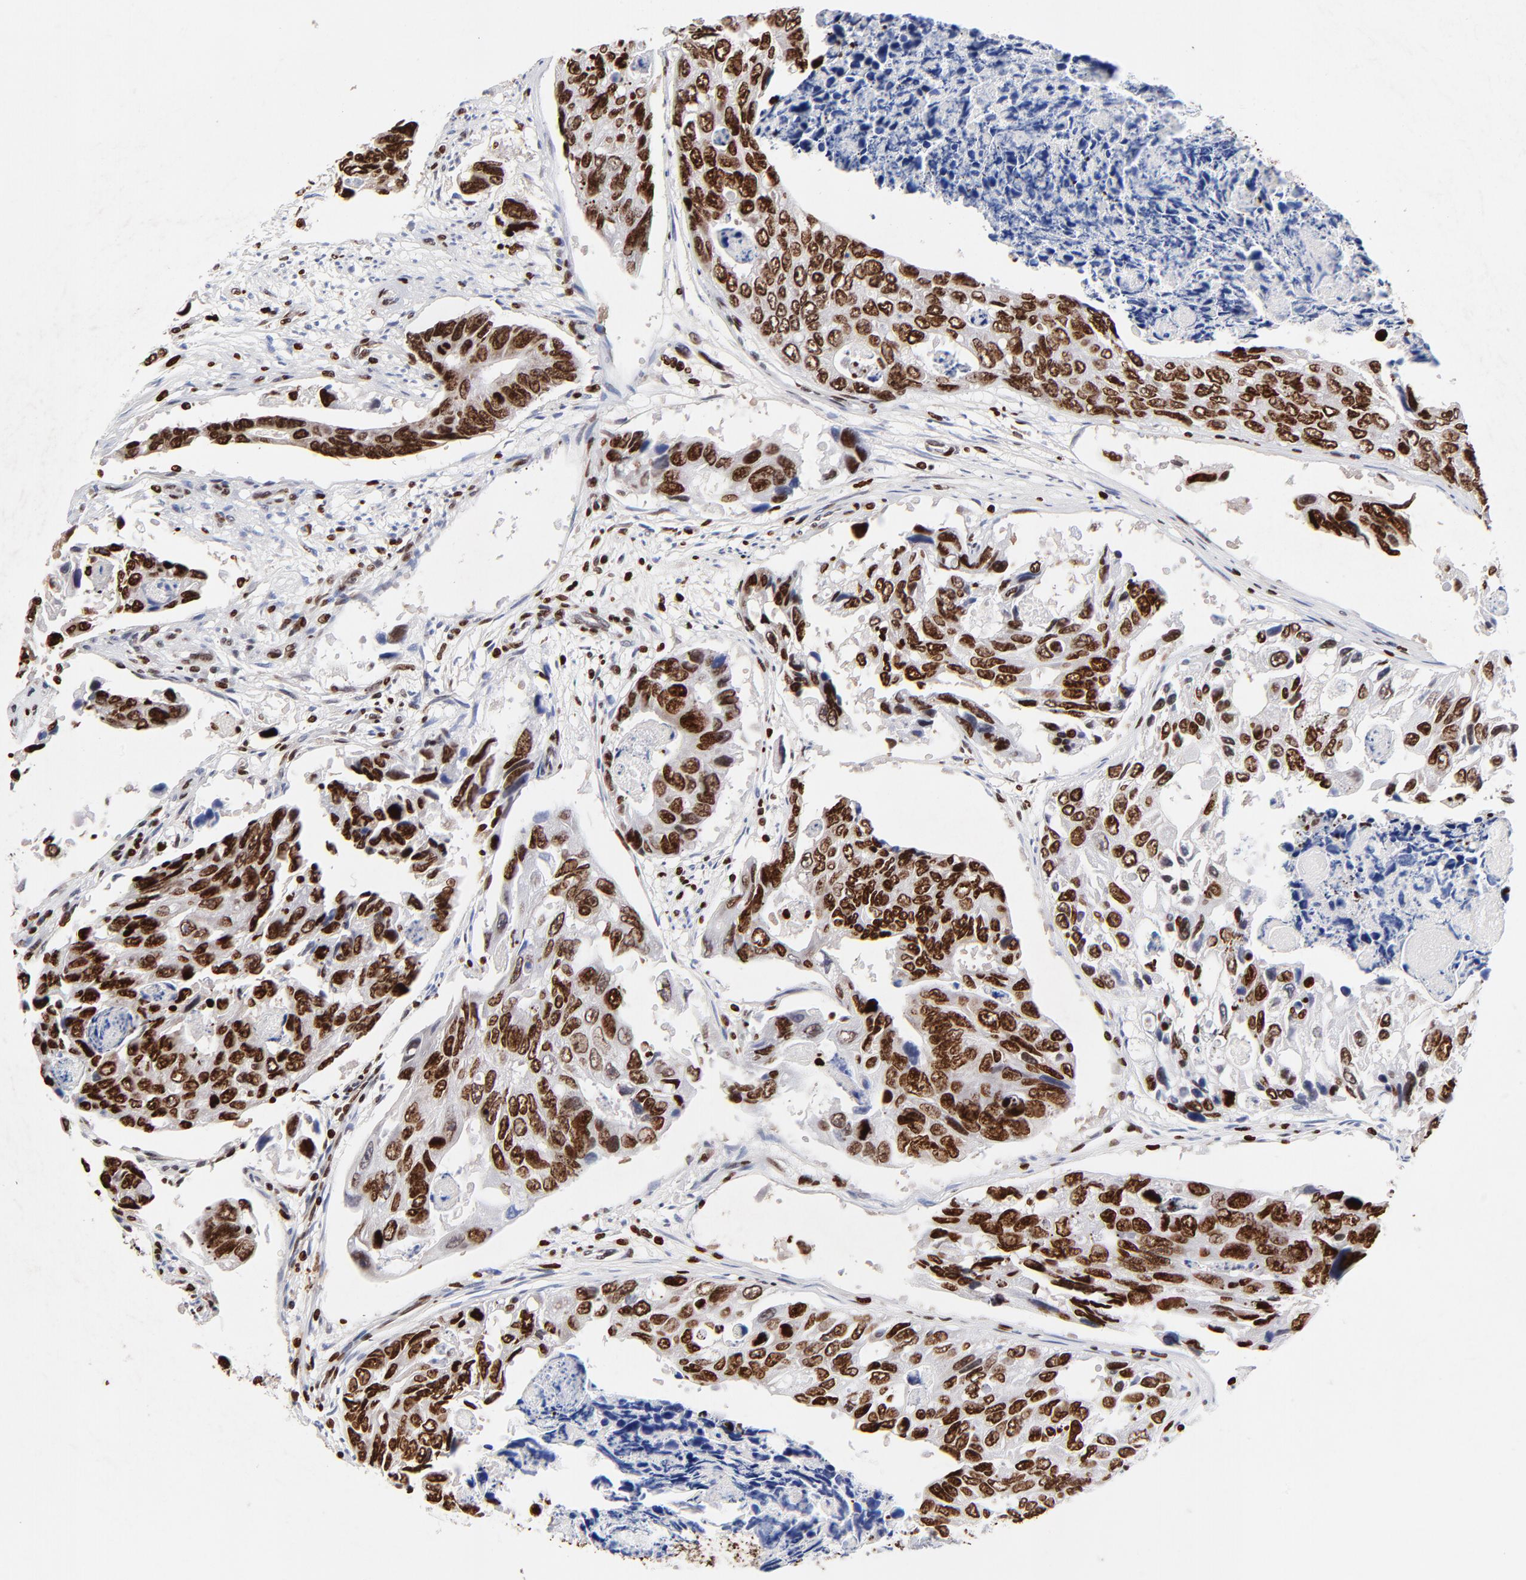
{"staining": {"intensity": "strong", "quantity": ">75%", "location": "nuclear"}, "tissue": "colorectal cancer", "cell_type": "Tumor cells", "image_type": "cancer", "snomed": [{"axis": "morphology", "description": "Adenocarcinoma, NOS"}, {"axis": "topography", "description": "Colon"}], "caption": "Immunohistochemical staining of colorectal adenocarcinoma displays high levels of strong nuclear protein staining in approximately >75% of tumor cells. (brown staining indicates protein expression, while blue staining denotes nuclei).", "gene": "FBH1", "patient": {"sex": "female", "age": 86}}